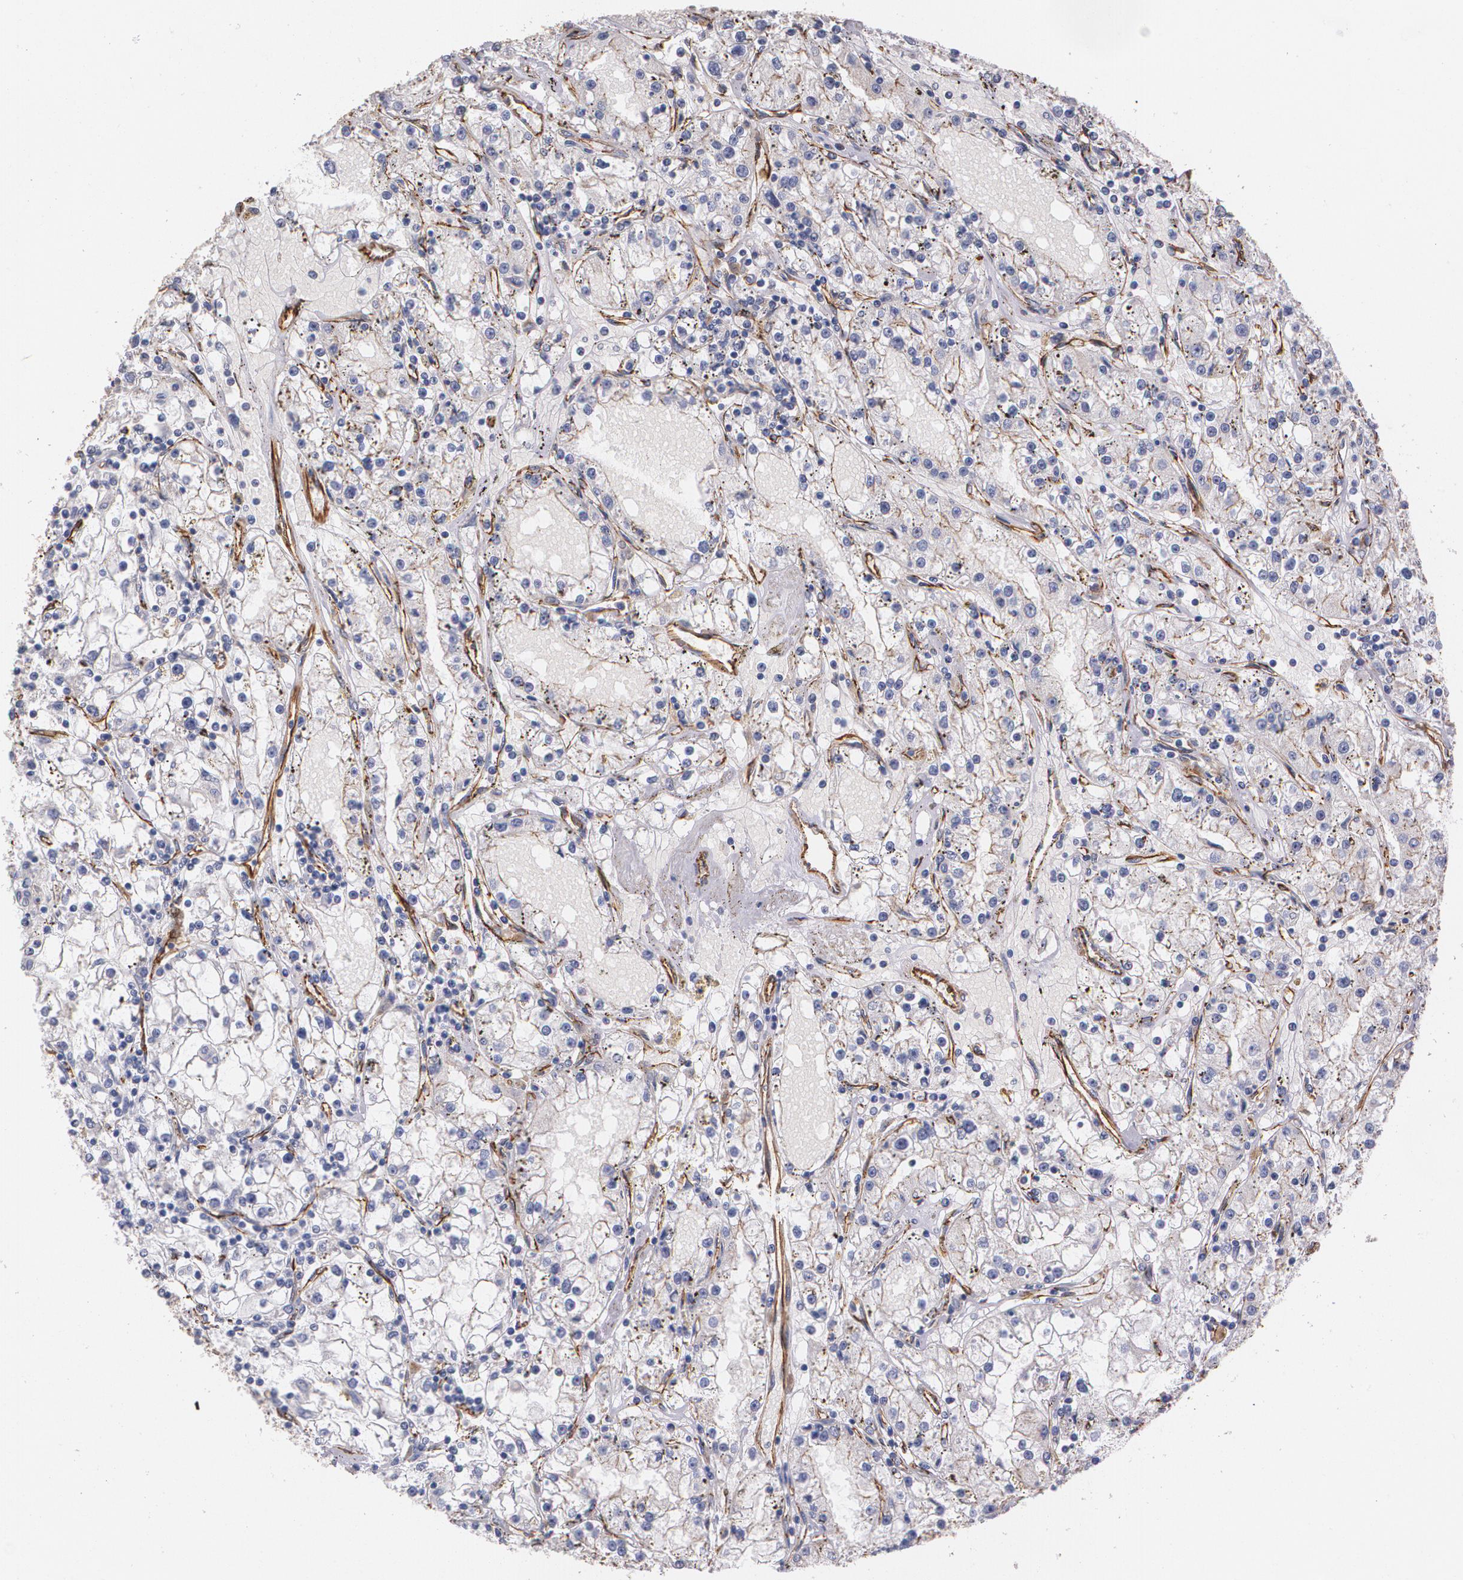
{"staining": {"intensity": "moderate", "quantity": "25%-75%", "location": "cytoplasmic/membranous"}, "tissue": "renal cancer", "cell_type": "Tumor cells", "image_type": "cancer", "snomed": [{"axis": "morphology", "description": "Adenocarcinoma, NOS"}, {"axis": "topography", "description": "Kidney"}], "caption": "Adenocarcinoma (renal) stained for a protein (brown) displays moderate cytoplasmic/membranous positive positivity in about 25%-75% of tumor cells.", "gene": "TJP1", "patient": {"sex": "male", "age": 56}}